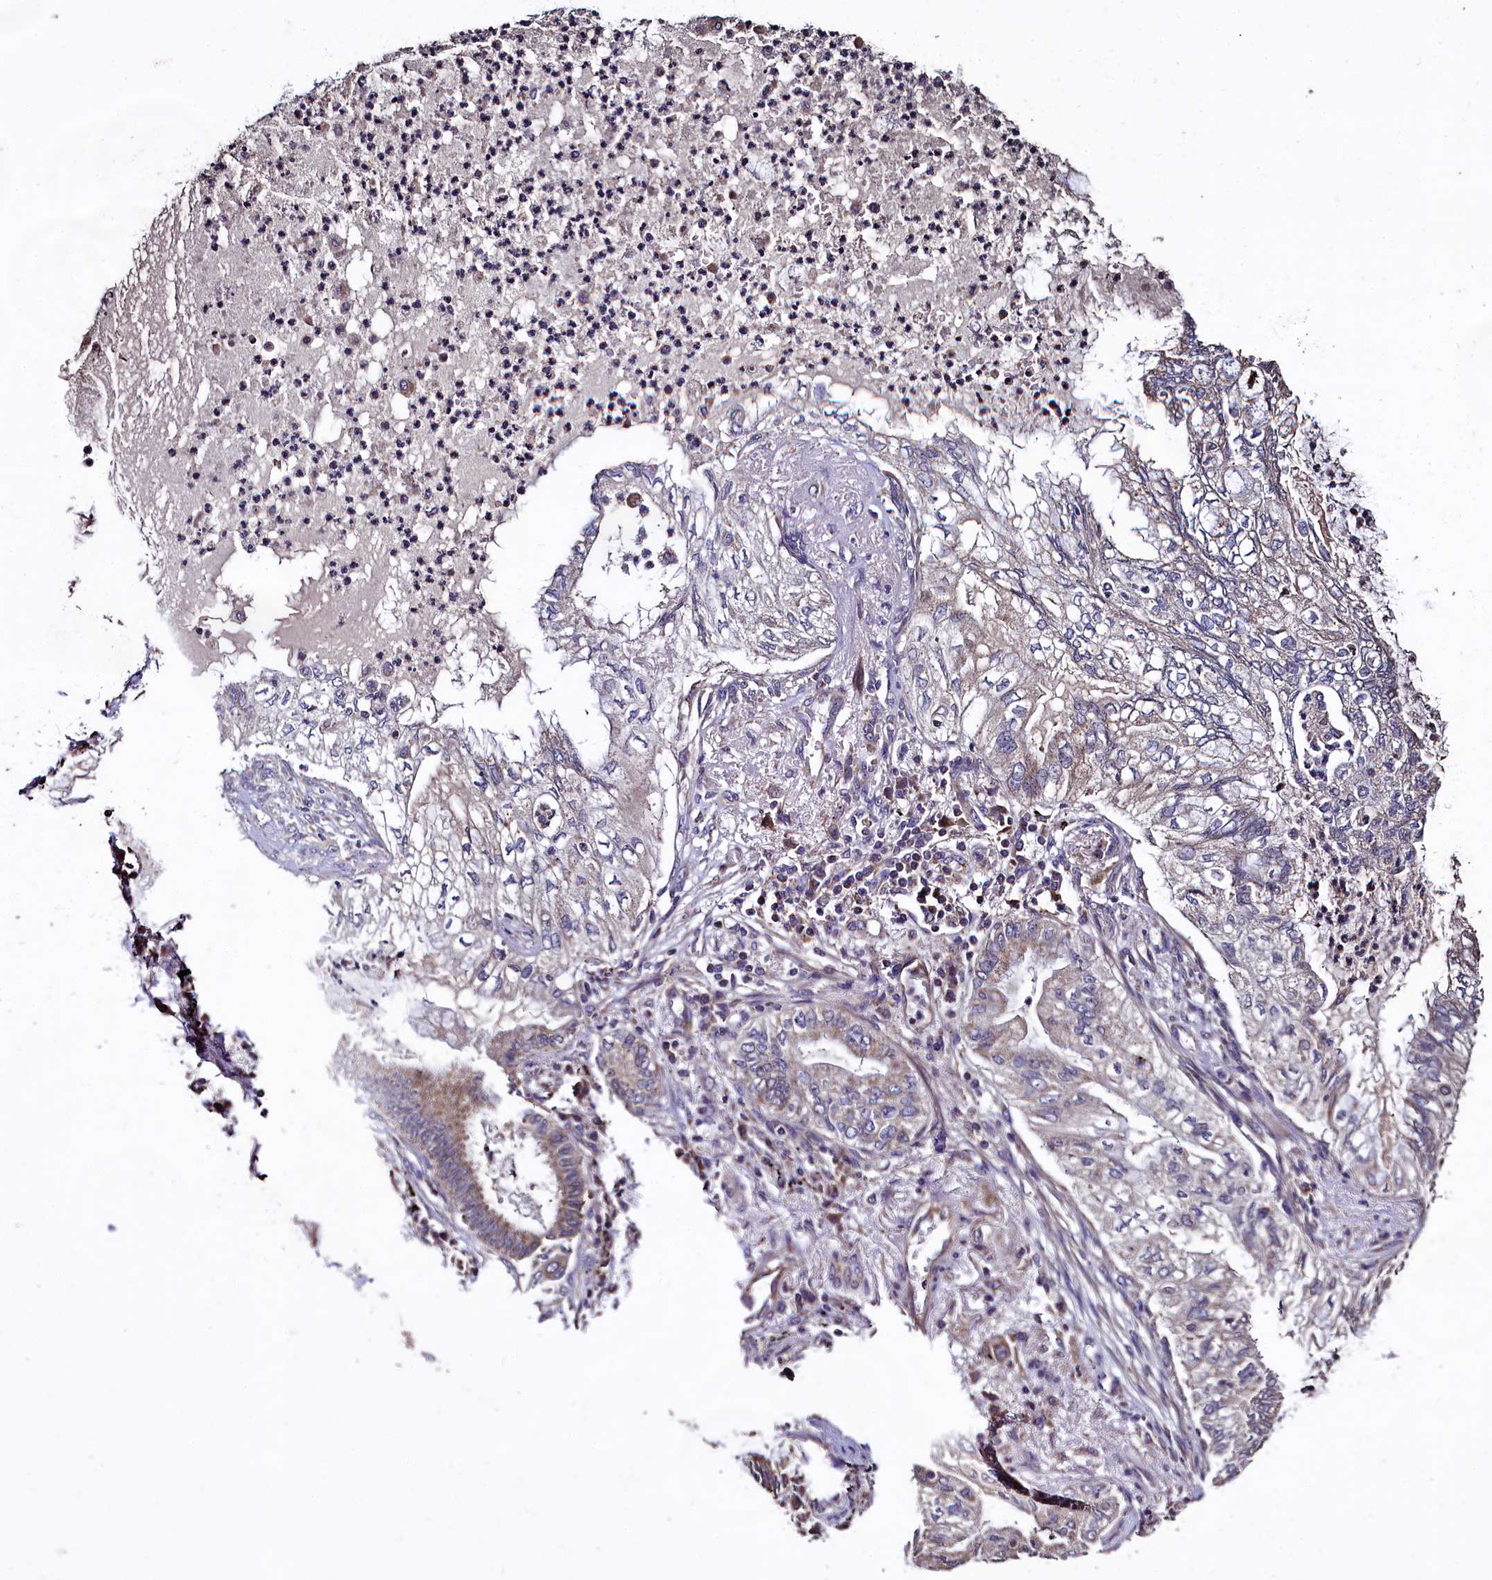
{"staining": {"intensity": "moderate", "quantity": "<25%", "location": "cytoplasmic/membranous"}, "tissue": "lung cancer", "cell_type": "Tumor cells", "image_type": "cancer", "snomed": [{"axis": "morphology", "description": "Adenocarcinoma, NOS"}, {"axis": "topography", "description": "Lung"}], "caption": "IHC photomicrograph of neoplastic tissue: human lung cancer (adenocarcinoma) stained using IHC reveals low levels of moderate protein expression localized specifically in the cytoplasmic/membranous of tumor cells, appearing as a cytoplasmic/membranous brown color.", "gene": "COQ9", "patient": {"sex": "female", "age": 70}}